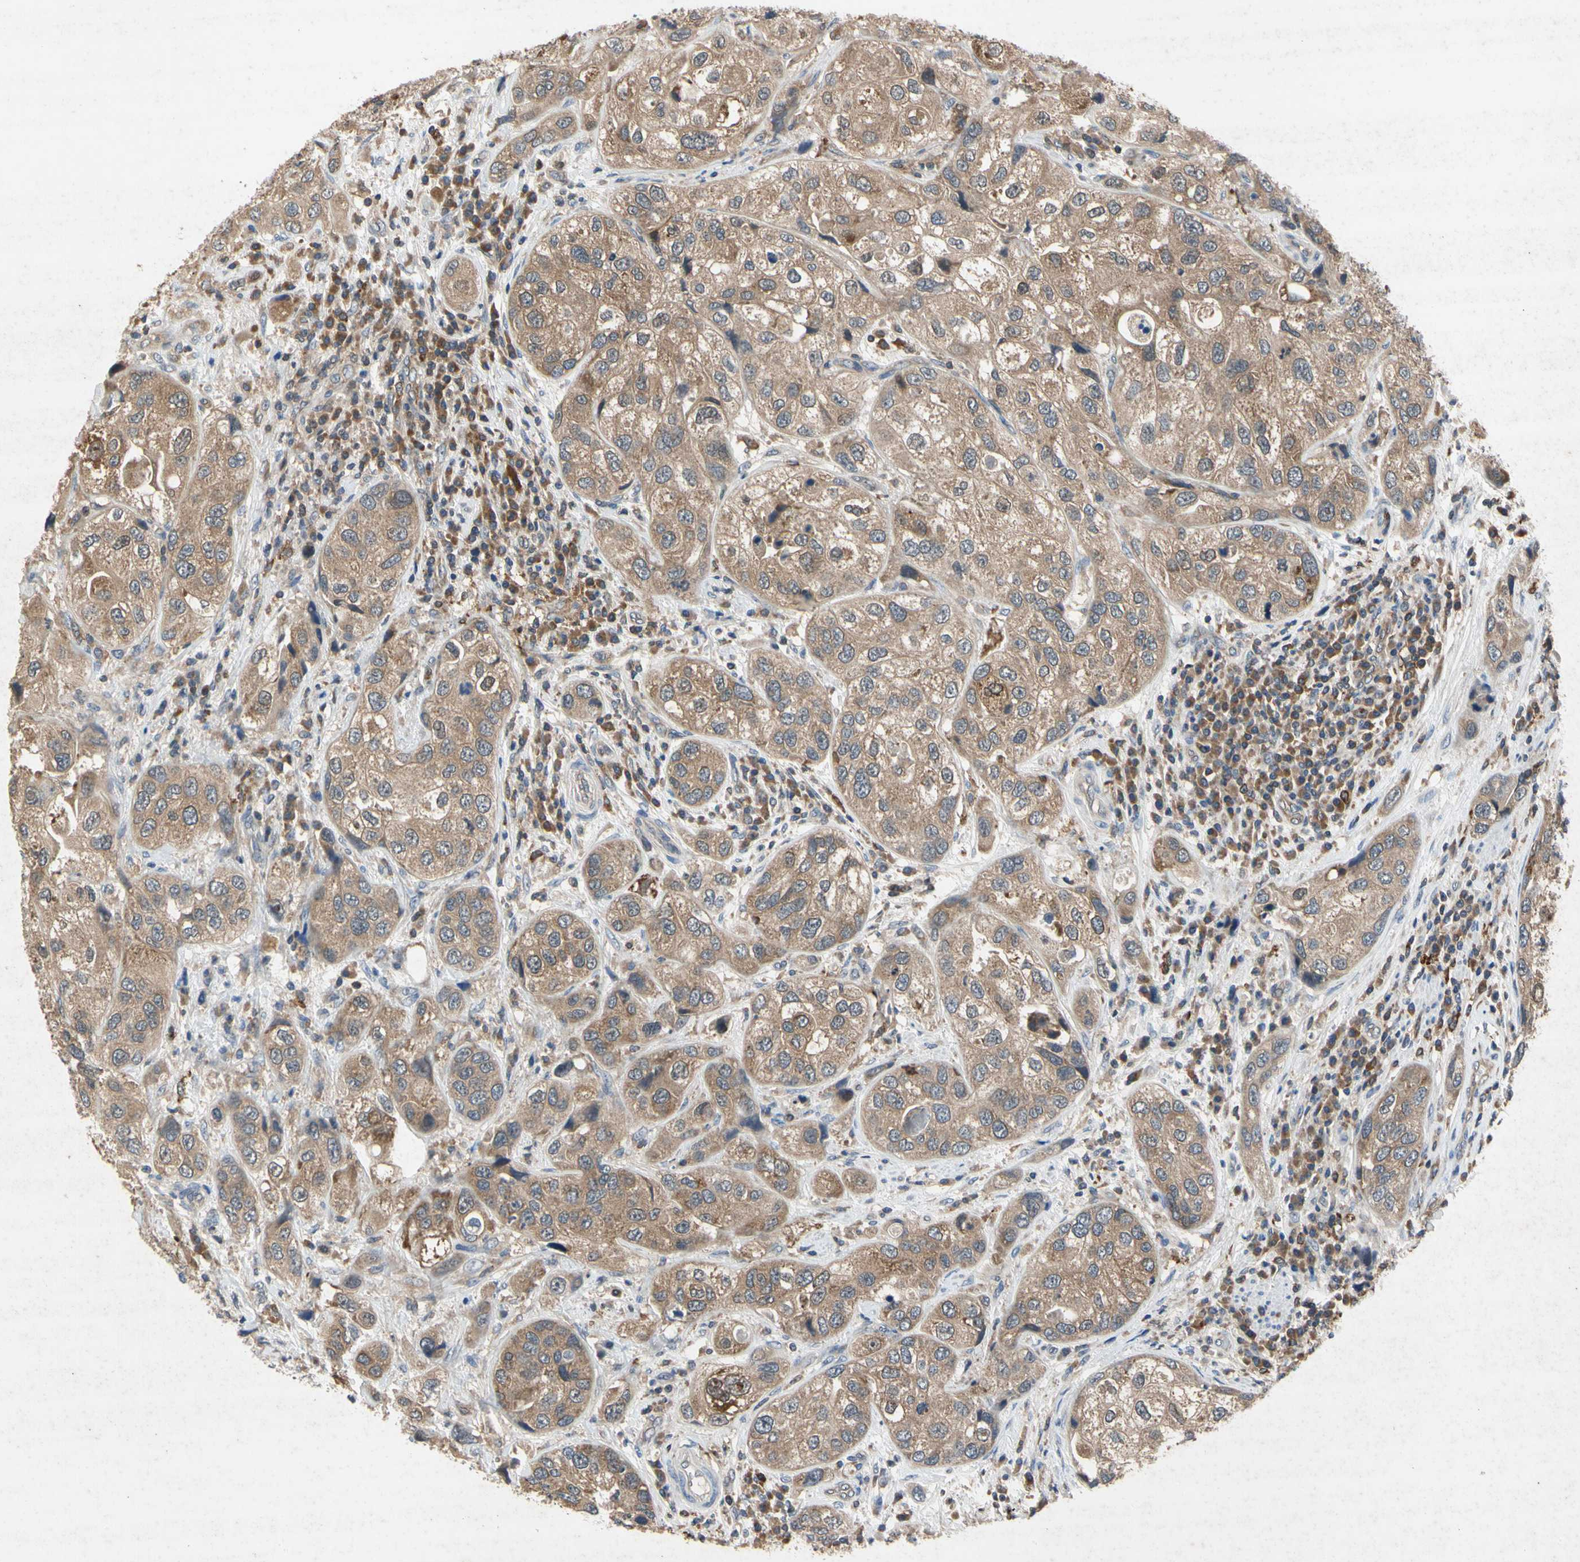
{"staining": {"intensity": "moderate", "quantity": ">75%", "location": "cytoplasmic/membranous"}, "tissue": "urothelial cancer", "cell_type": "Tumor cells", "image_type": "cancer", "snomed": [{"axis": "morphology", "description": "Urothelial carcinoma, High grade"}, {"axis": "topography", "description": "Urinary bladder"}], "caption": "Immunohistochemistry (IHC) image of neoplastic tissue: human urothelial cancer stained using IHC displays medium levels of moderate protein expression localized specifically in the cytoplasmic/membranous of tumor cells, appearing as a cytoplasmic/membranous brown color.", "gene": "RPS6KA1", "patient": {"sex": "female", "age": 64}}